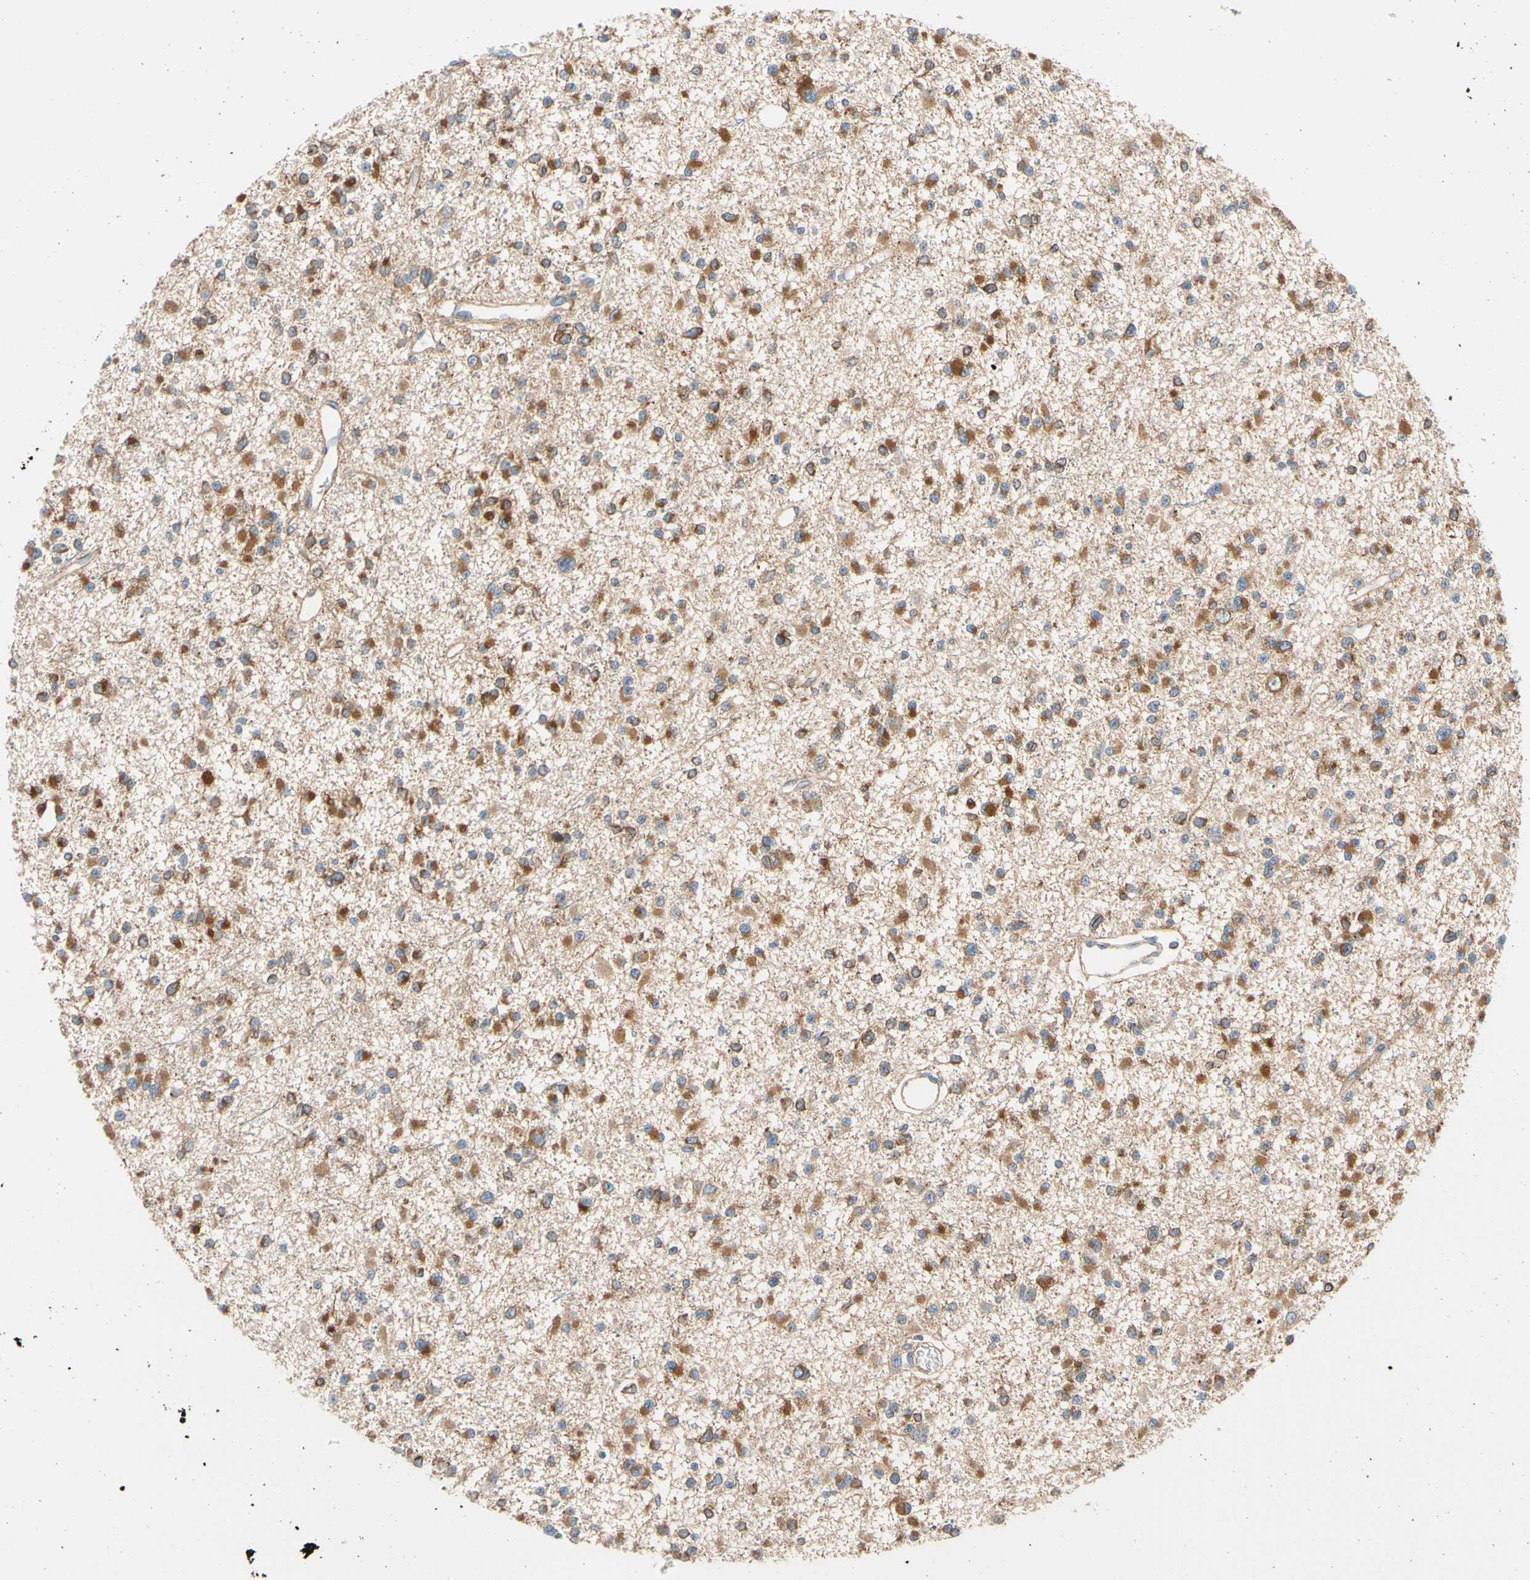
{"staining": {"intensity": "moderate", "quantity": ">75%", "location": "cytoplasmic/membranous"}, "tissue": "glioma", "cell_type": "Tumor cells", "image_type": "cancer", "snomed": [{"axis": "morphology", "description": "Glioma, malignant, Low grade"}, {"axis": "topography", "description": "Brain"}], "caption": "Immunohistochemistry (IHC) of malignant glioma (low-grade) shows medium levels of moderate cytoplasmic/membranous positivity in approximately >75% of tumor cells.", "gene": "GPHN", "patient": {"sex": "female", "age": 22}}